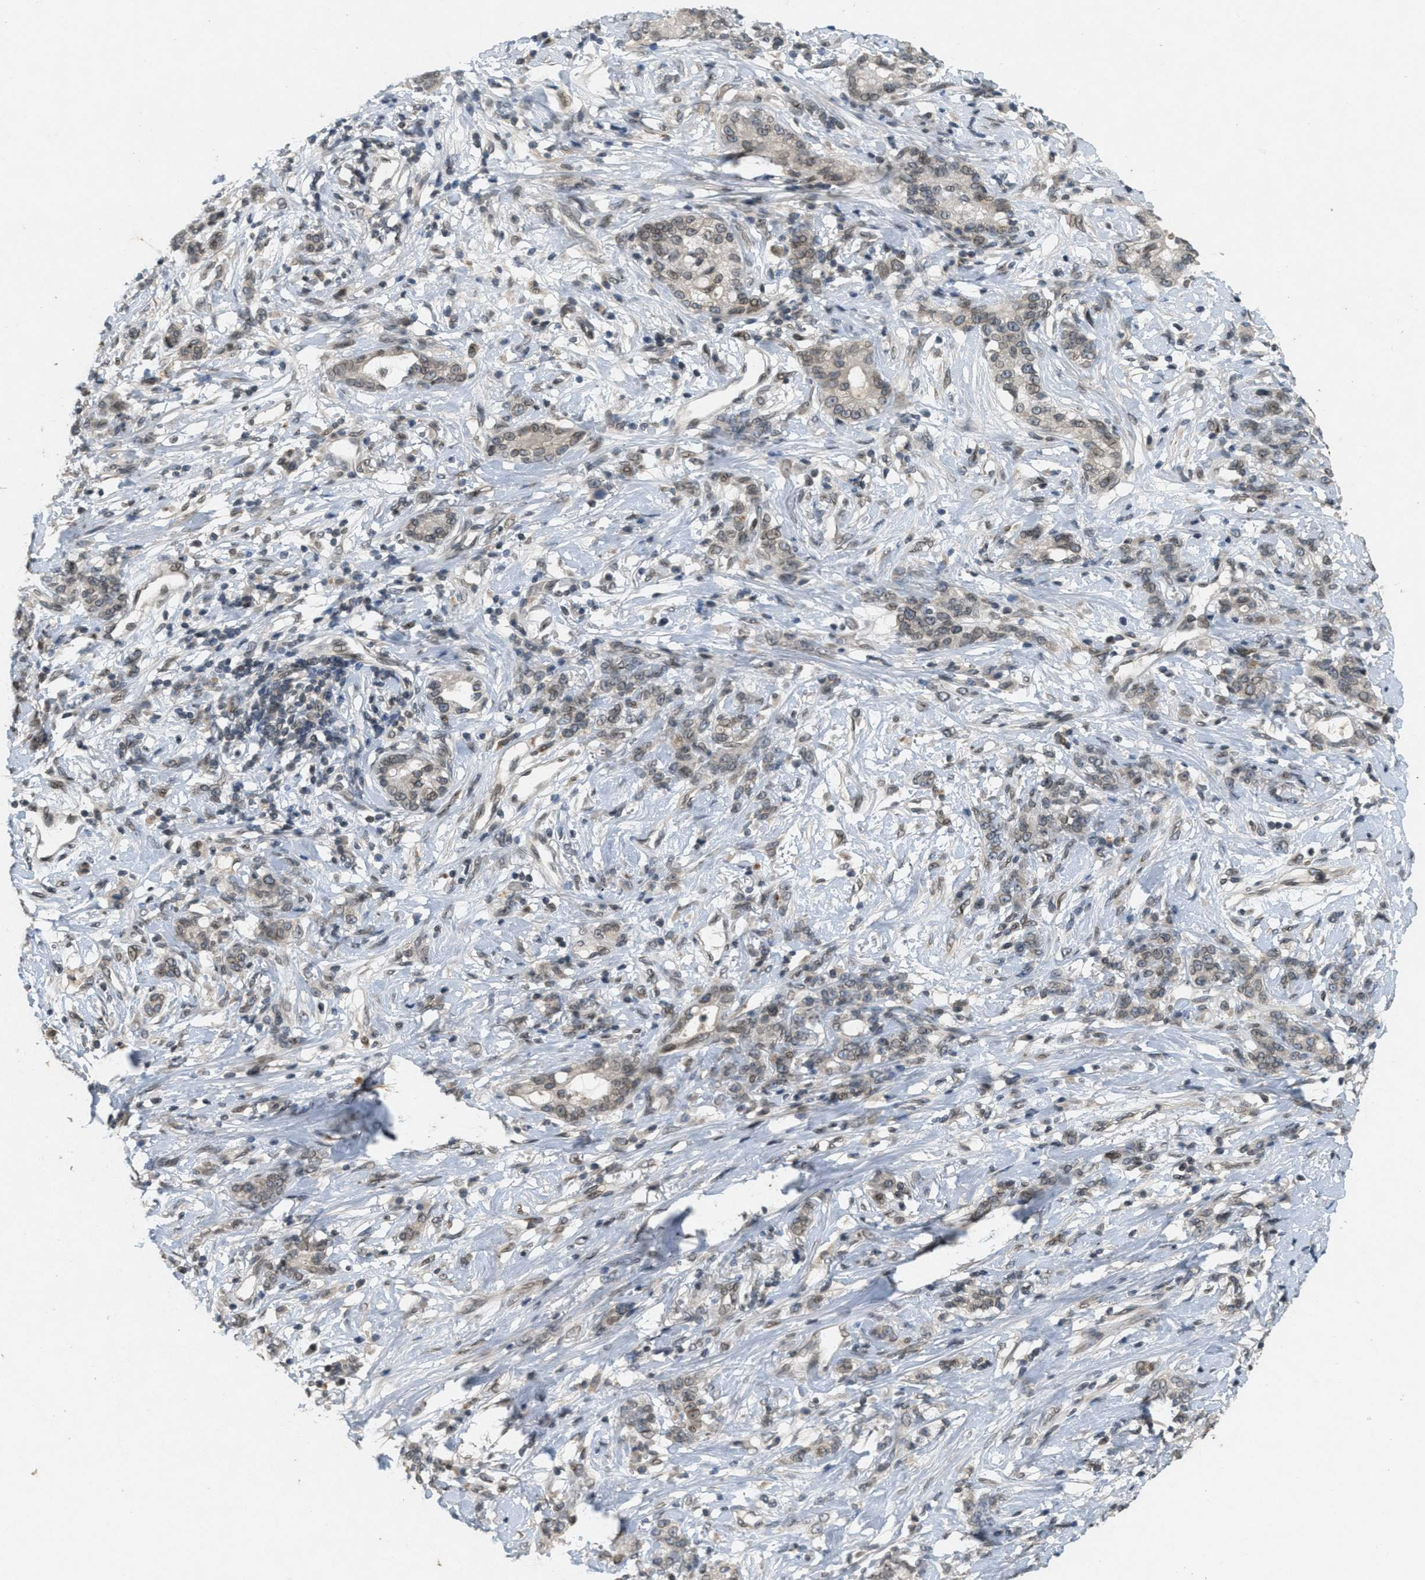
{"staining": {"intensity": "weak", "quantity": "25%-75%", "location": "cytoplasmic/membranous,nuclear"}, "tissue": "stomach cancer", "cell_type": "Tumor cells", "image_type": "cancer", "snomed": [{"axis": "morphology", "description": "Adenocarcinoma, NOS"}, {"axis": "topography", "description": "Stomach, lower"}], "caption": "DAB immunohistochemical staining of human adenocarcinoma (stomach) reveals weak cytoplasmic/membranous and nuclear protein staining in about 25%-75% of tumor cells.", "gene": "ABHD6", "patient": {"sex": "male", "age": 88}}